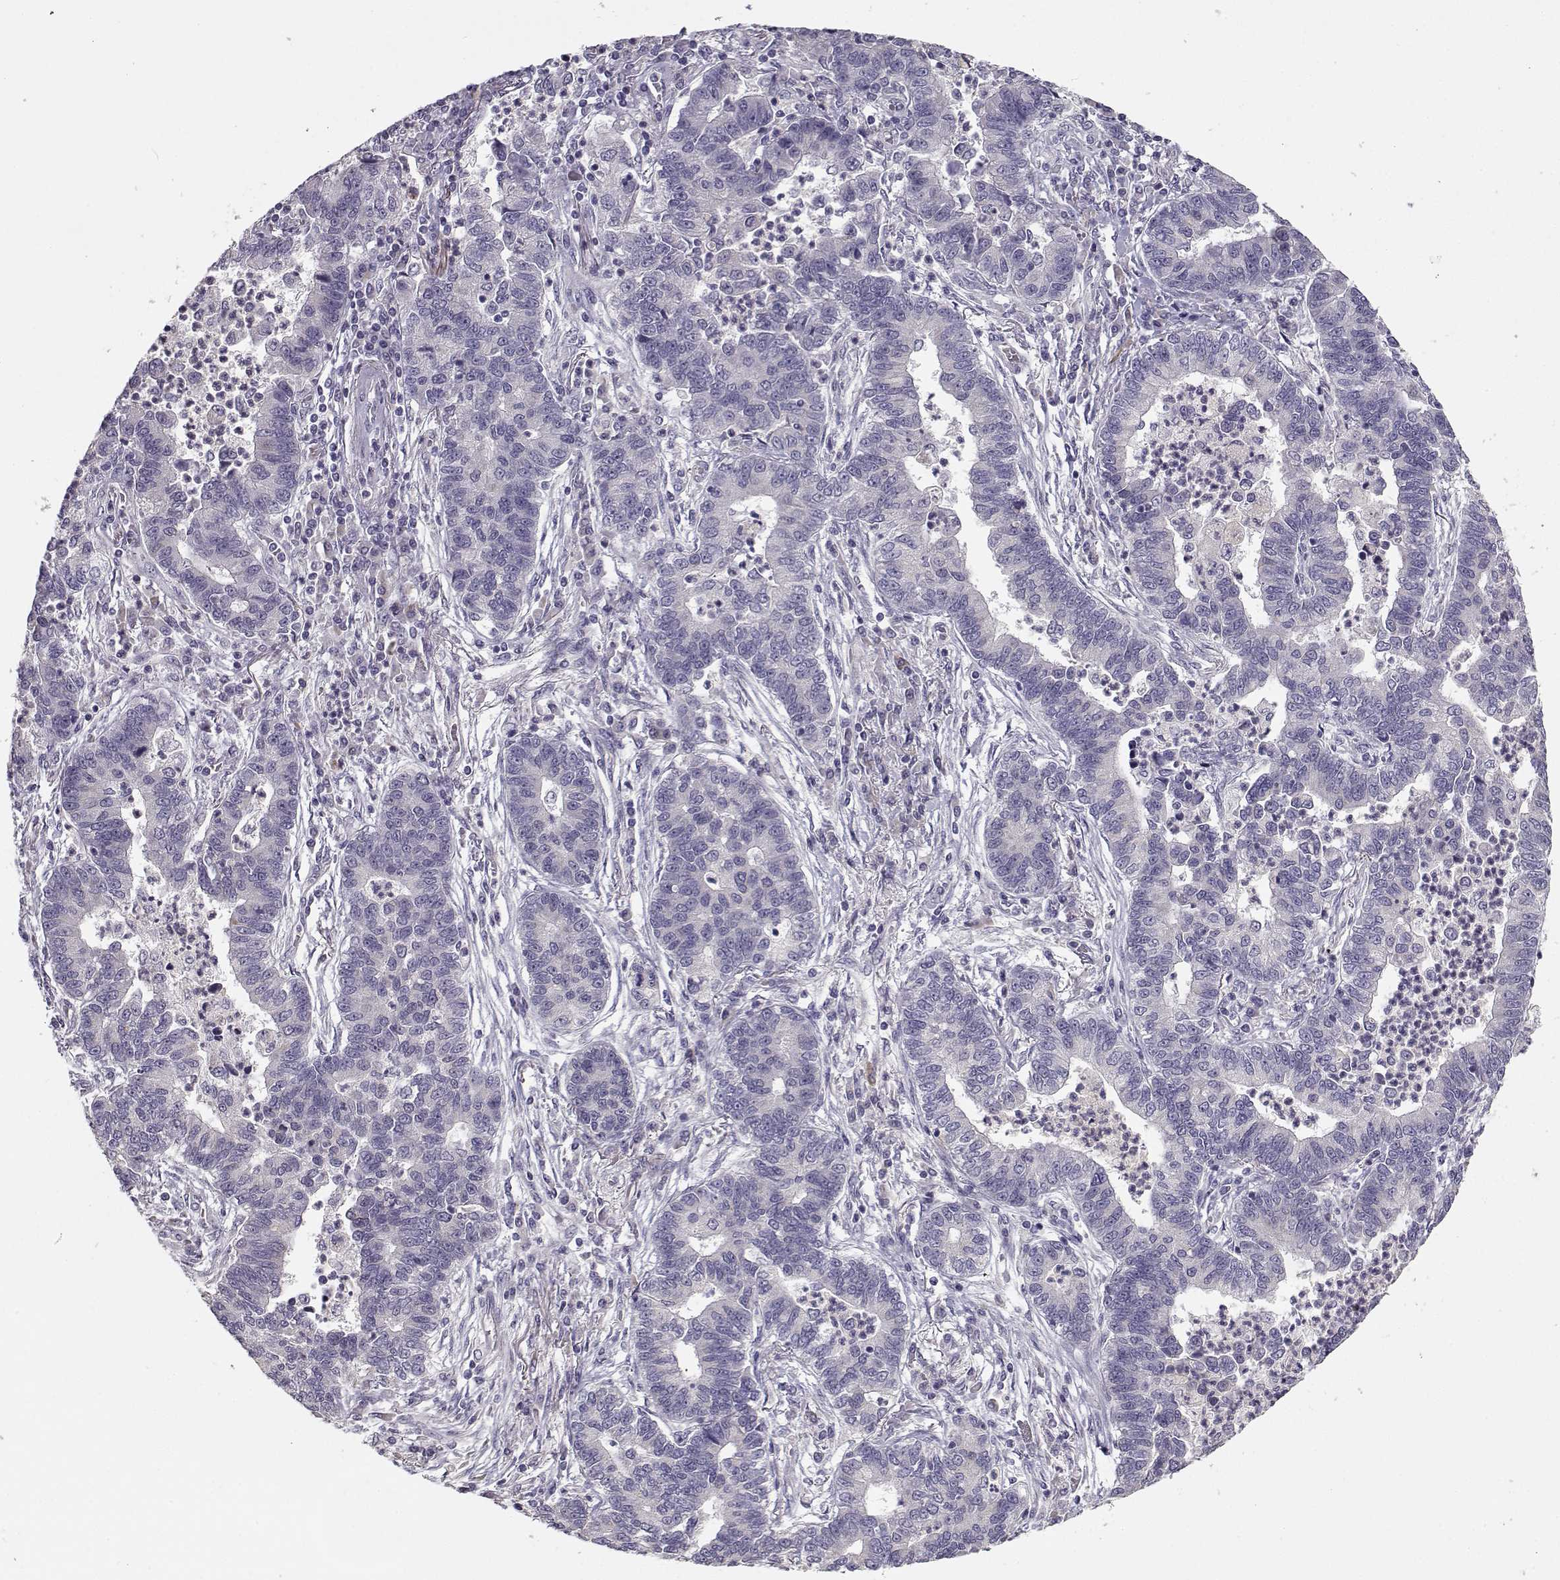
{"staining": {"intensity": "negative", "quantity": "none", "location": "none"}, "tissue": "lung cancer", "cell_type": "Tumor cells", "image_type": "cancer", "snomed": [{"axis": "morphology", "description": "Adenocarcinoma, NOS"}, {"axis": "topography", "description": "Lung"}], "caption": "A high-resolution image shows immunohistochemistry staining of lung adenocarcinoma, which displays no significant staining in tumor cells.", "gene": "TMEM145", "patient": {"sex": "female", "age": 57}}